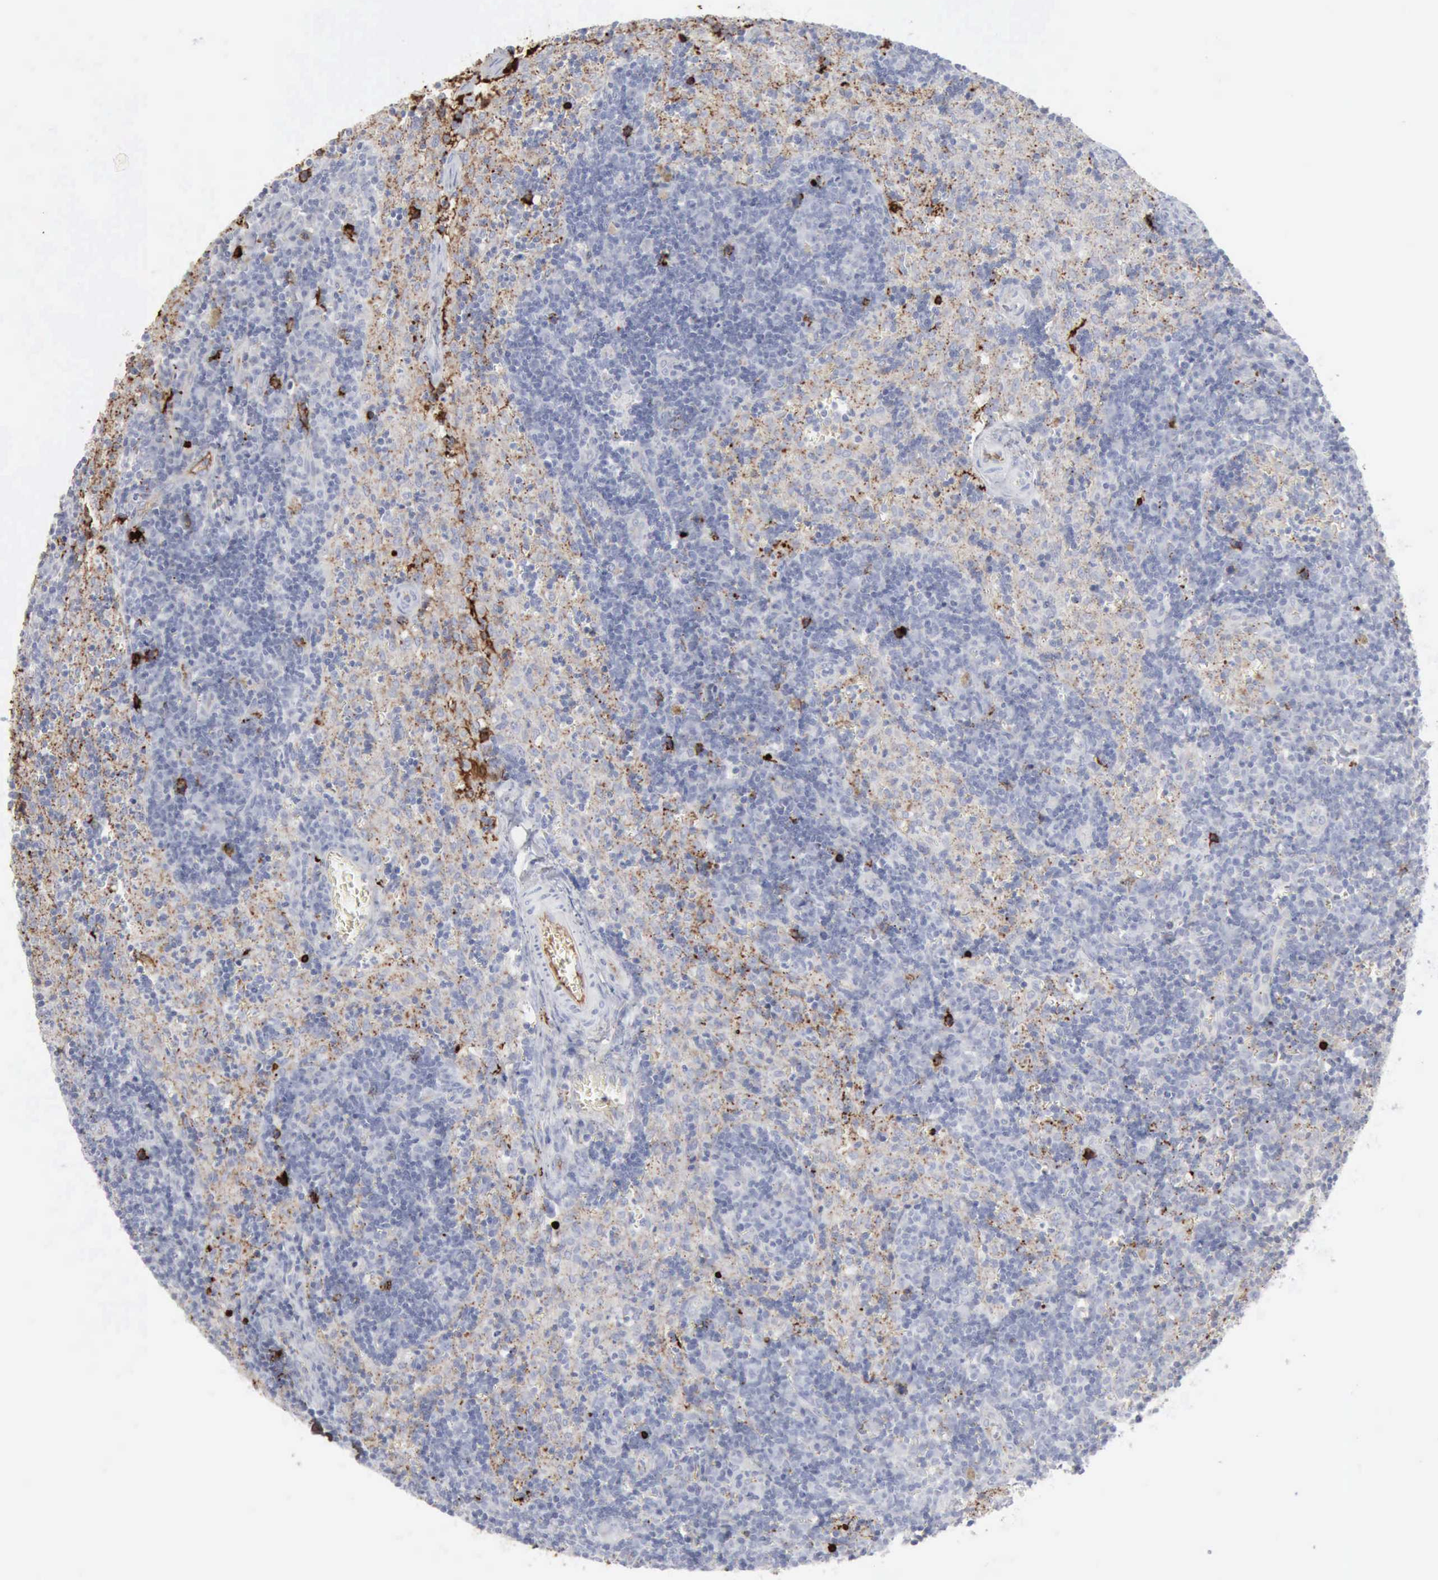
{"staining": {"intensity": "negative", "quantity": "none", "location": "none"}, "tissue": "lymph node", "cell_type": "Germinal center cells", "image_type": "normal", "snomed": [{"axis": "morphology", "description": "Normal tissue, NOS"}, {"axis": "morphology", "description": "Inflammation, NOS"}, {"axis": "topography", "description": "Lymph node"}, {"axis": "topography", "description": "Salivary gland"}], "caption": "Immunohistochemistry of unremarkable human lymph node reveals no positivity in germinal center cells.", "gene": "C4BPA", "patient": {"sex": "male", "age": 3}}